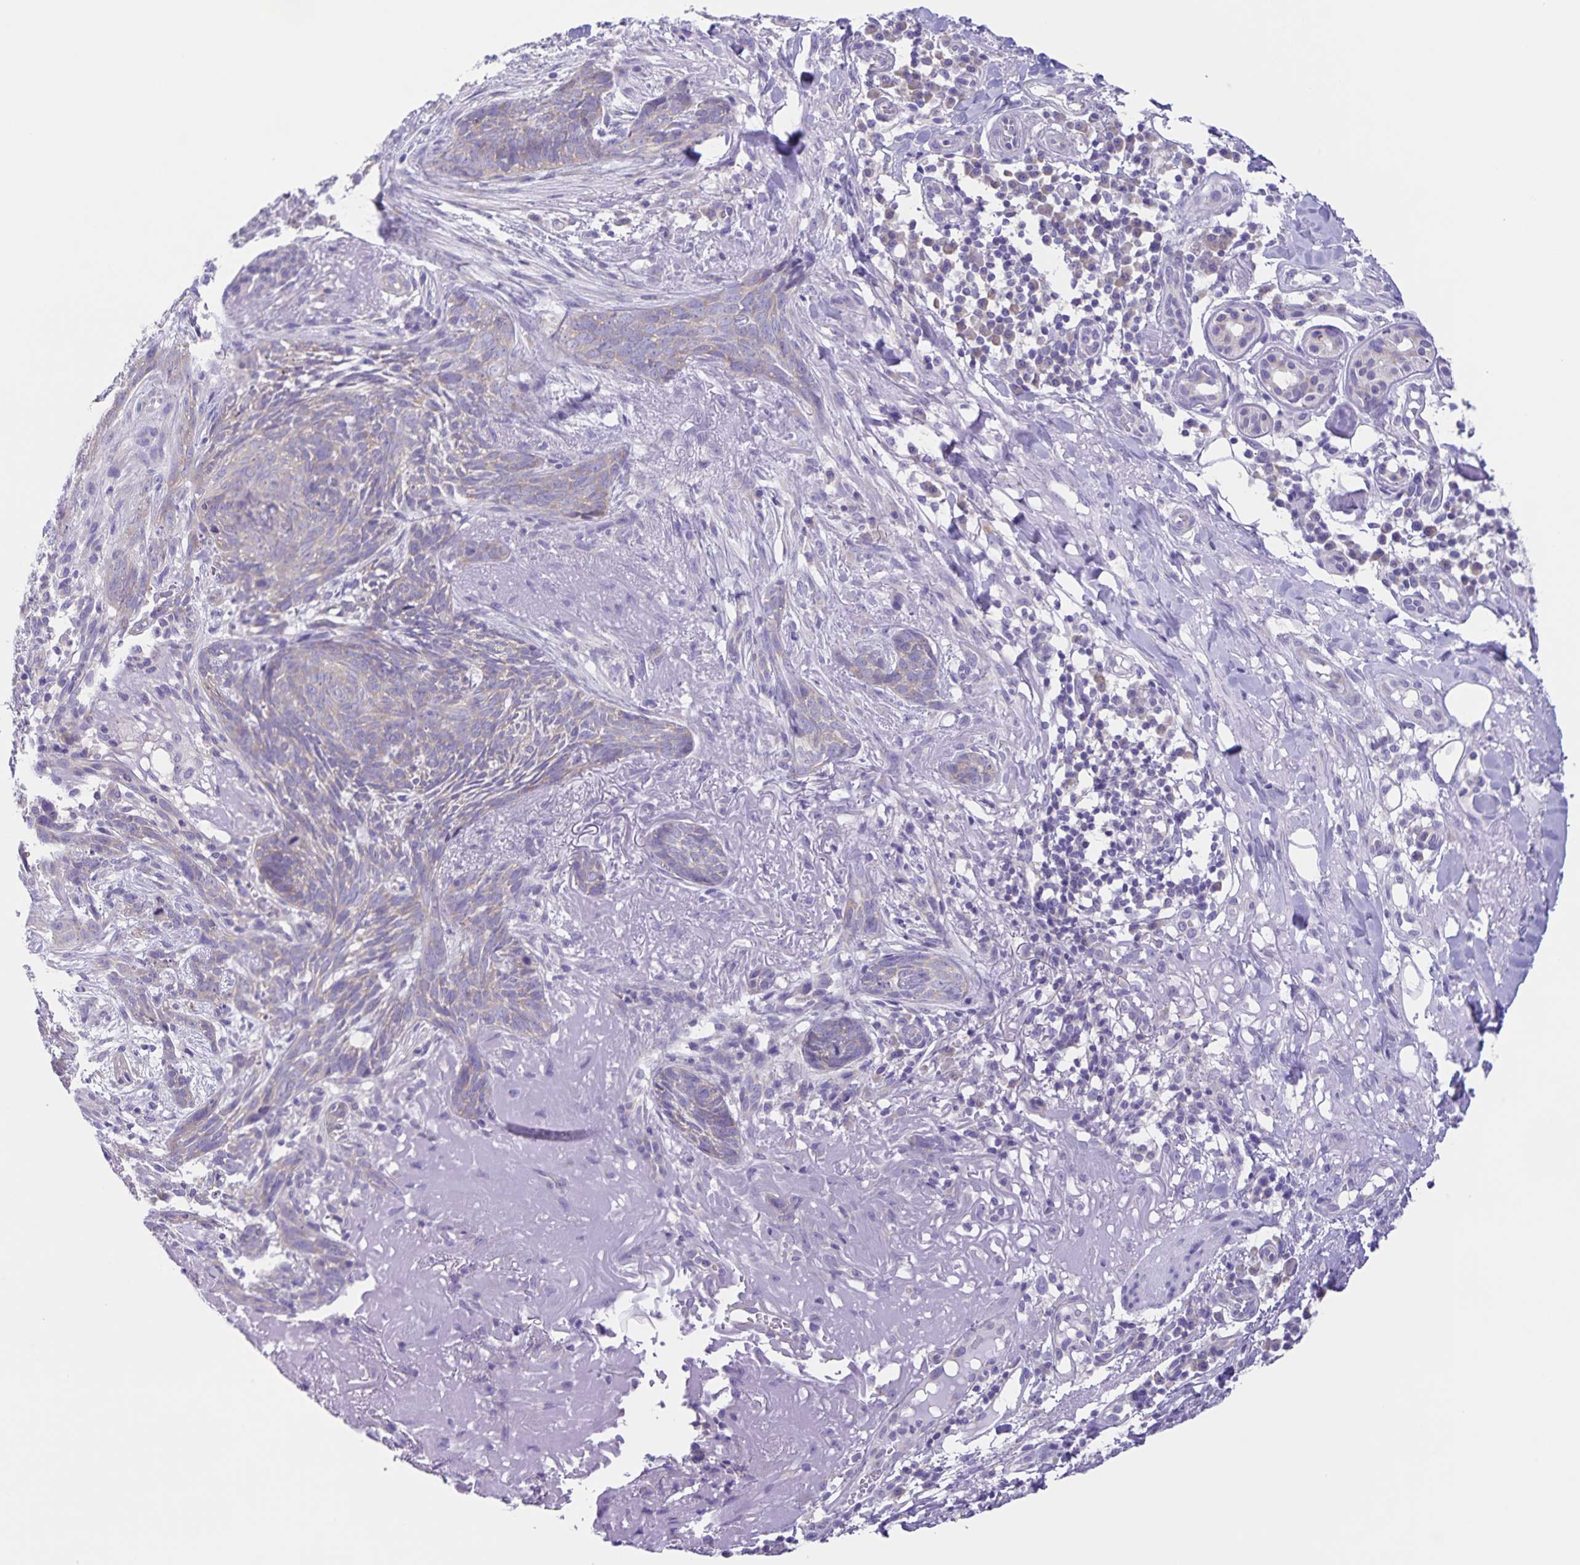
{"staining": {"intensity": "negative", "quantity": "none", "location": "none"}, "tissue": "skin cancer", "cell_type": "Tumor cells", "image_type": "cancer", "snomed": [{"axis": "morphology", "description": "Basal cell carcinoma"}, {"axis": "topography", "description": "Skin"}], "caption": "Tumor cells are negative for brown protein staining in skin basal cell carcinoma.", "gene": "CAPSL", "patient": {"sex": "female", "age": 93}}